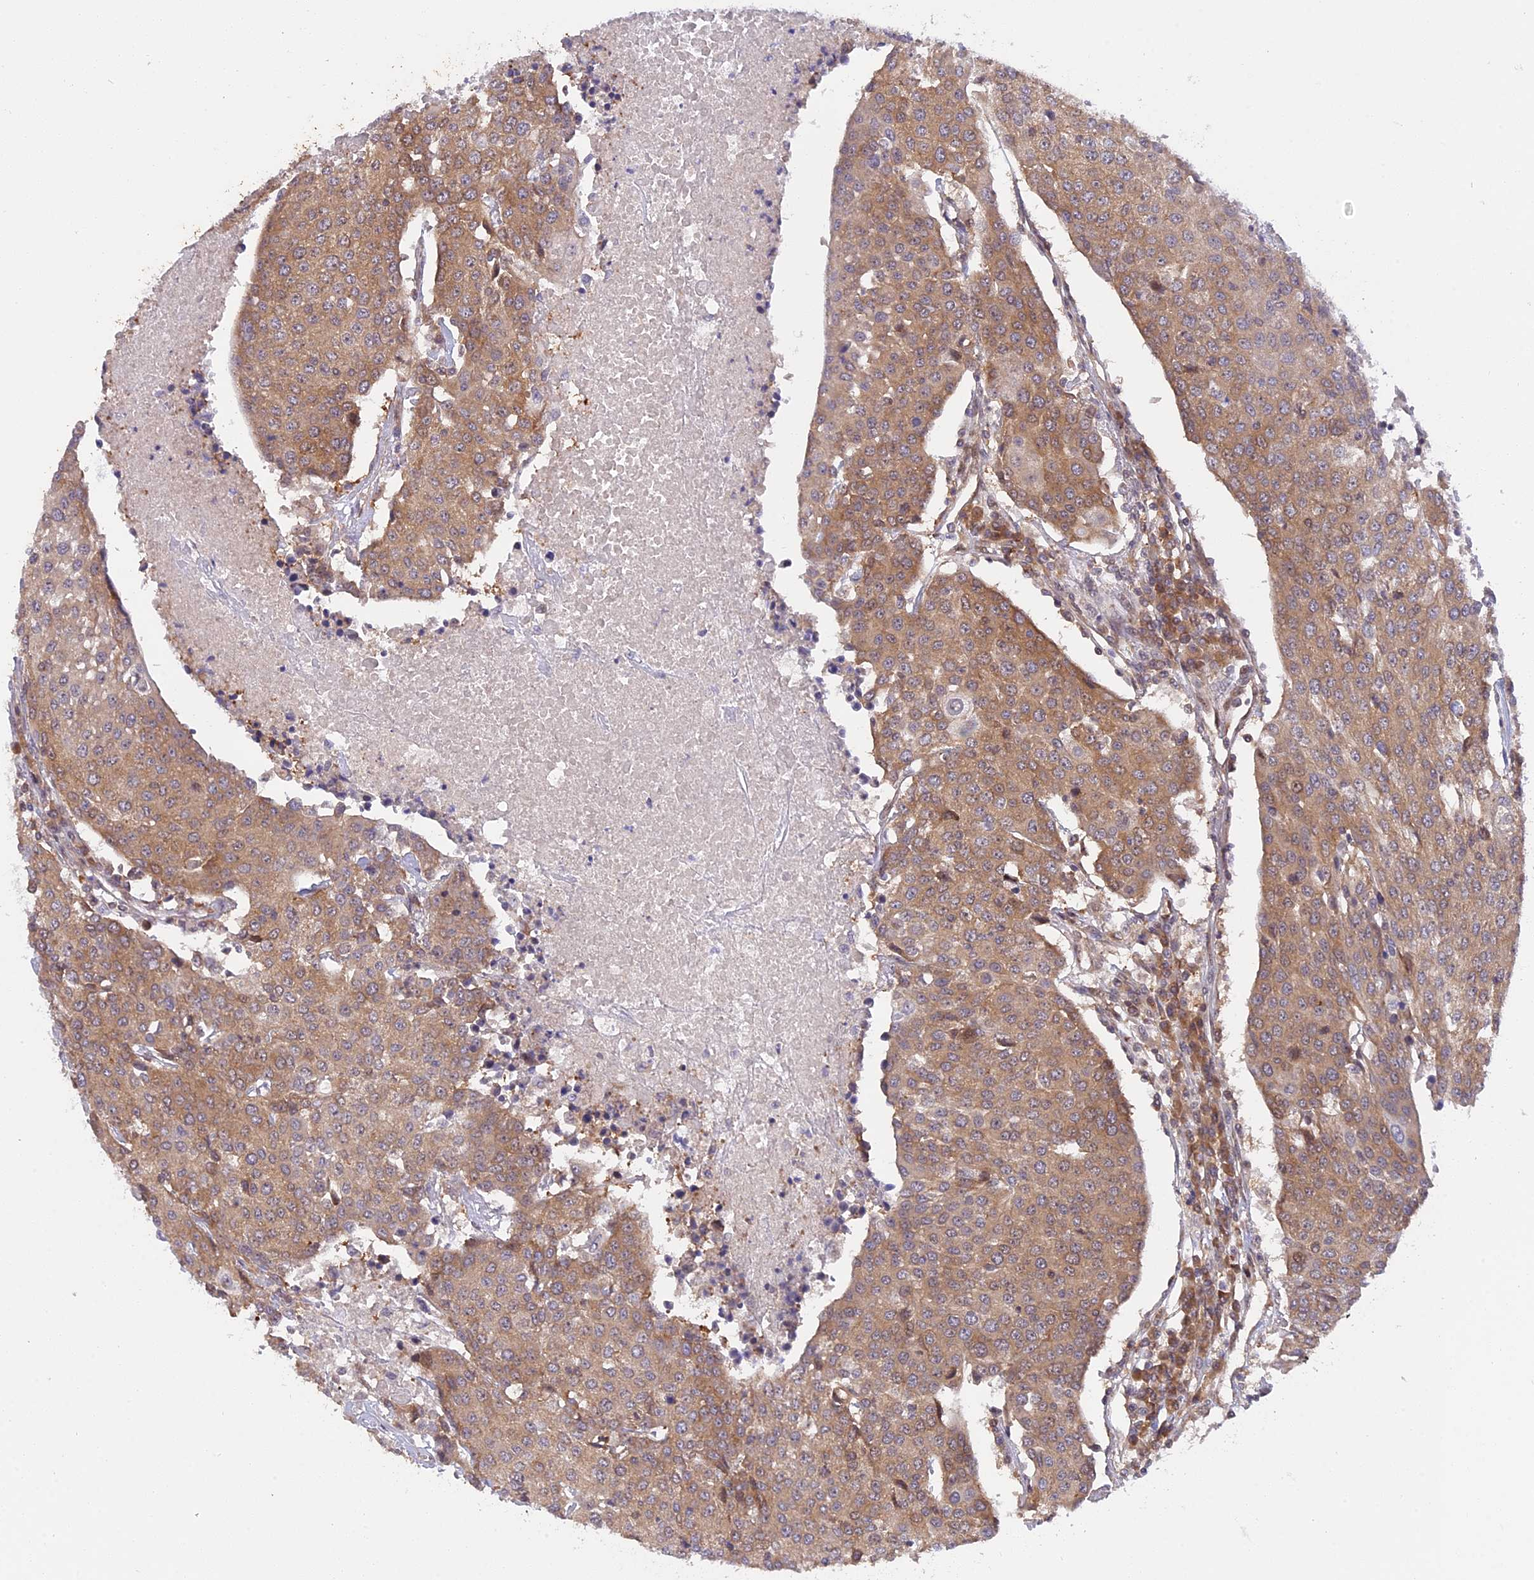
{"staining": {"intensity": "moderate", "quantity": ">75%", "location": "cytoplasmic/membranous"}, "tissue": "urothelial cancer", "cell_type": "Tumor cells", "image_type": "cancer", "snomed": [{"axis": "morphology", "description": "Urothelial carcinoma, High grade"}, {"axis": "topography", "description": "Urinary bladder"}], "caption": "This micrograph demonstrates IHC staining of human high-grade urothelial carcinoma, with medium moderate cytoplasmic/membranous staining in approximately >75% of tumor cells.", "gene": "ZNF428", "patient": {"sex": "female", "age": 85}}